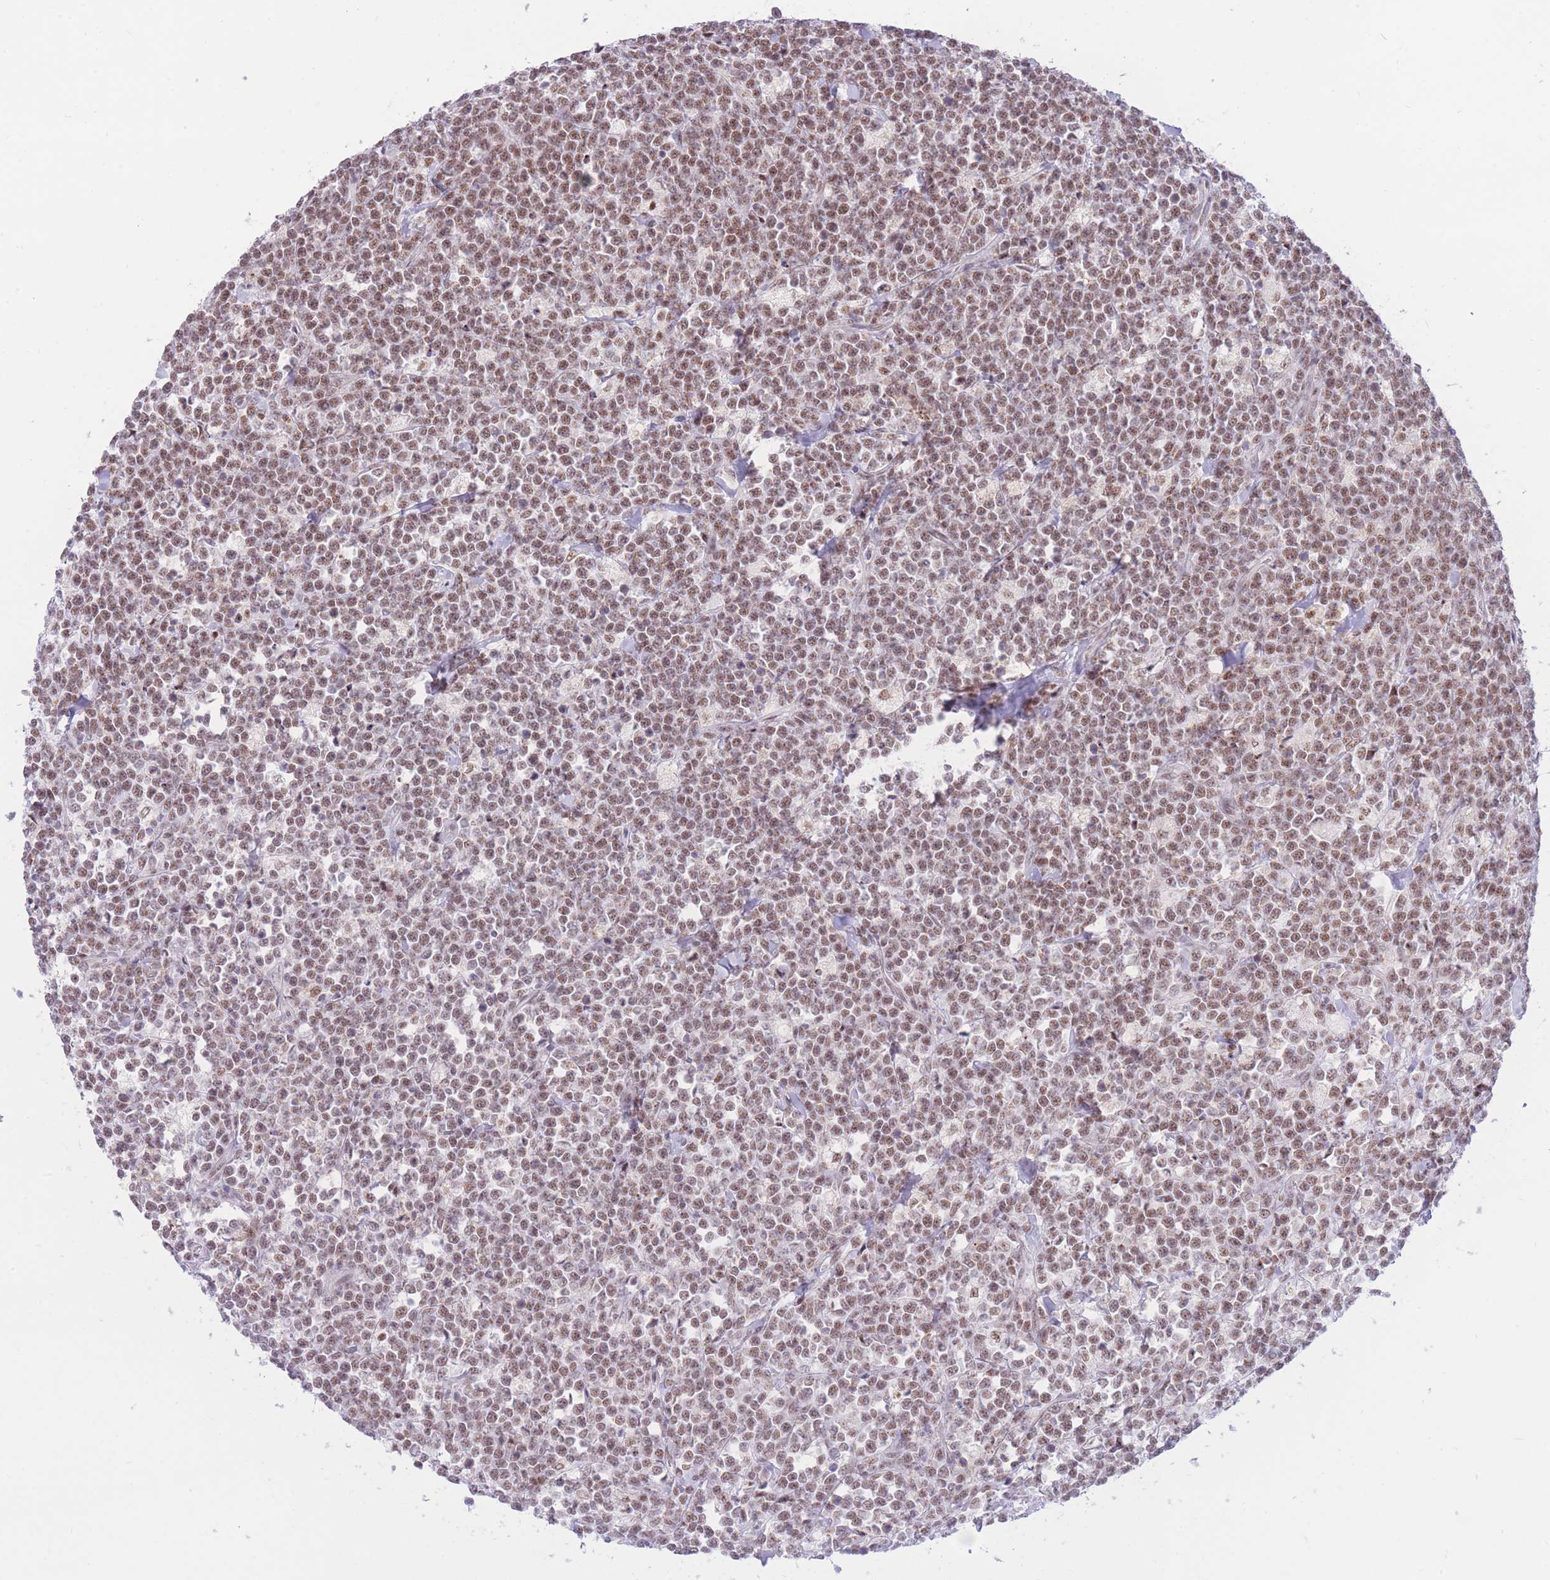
{"staining": {"intensity": "weak", "quantity": ">75%", "location": "nuclear"}, "tissue": "lymphoma", "cell_type": "Tumor cells", "image_type": "cancer", "snomed": [{"axis": "morphology", "description": "Malignant lymphoma, non-Hodgkin's type, High grade"}, {"axis": "topography", "description": "Small intestine"}], "caption": "Human lymphoma stained with a brown dye shows weak nuclear positive positivity in about >75% of tumor cells.", "gene": "CYP2B6", "patient": {"sex": "male", "age": 8}}